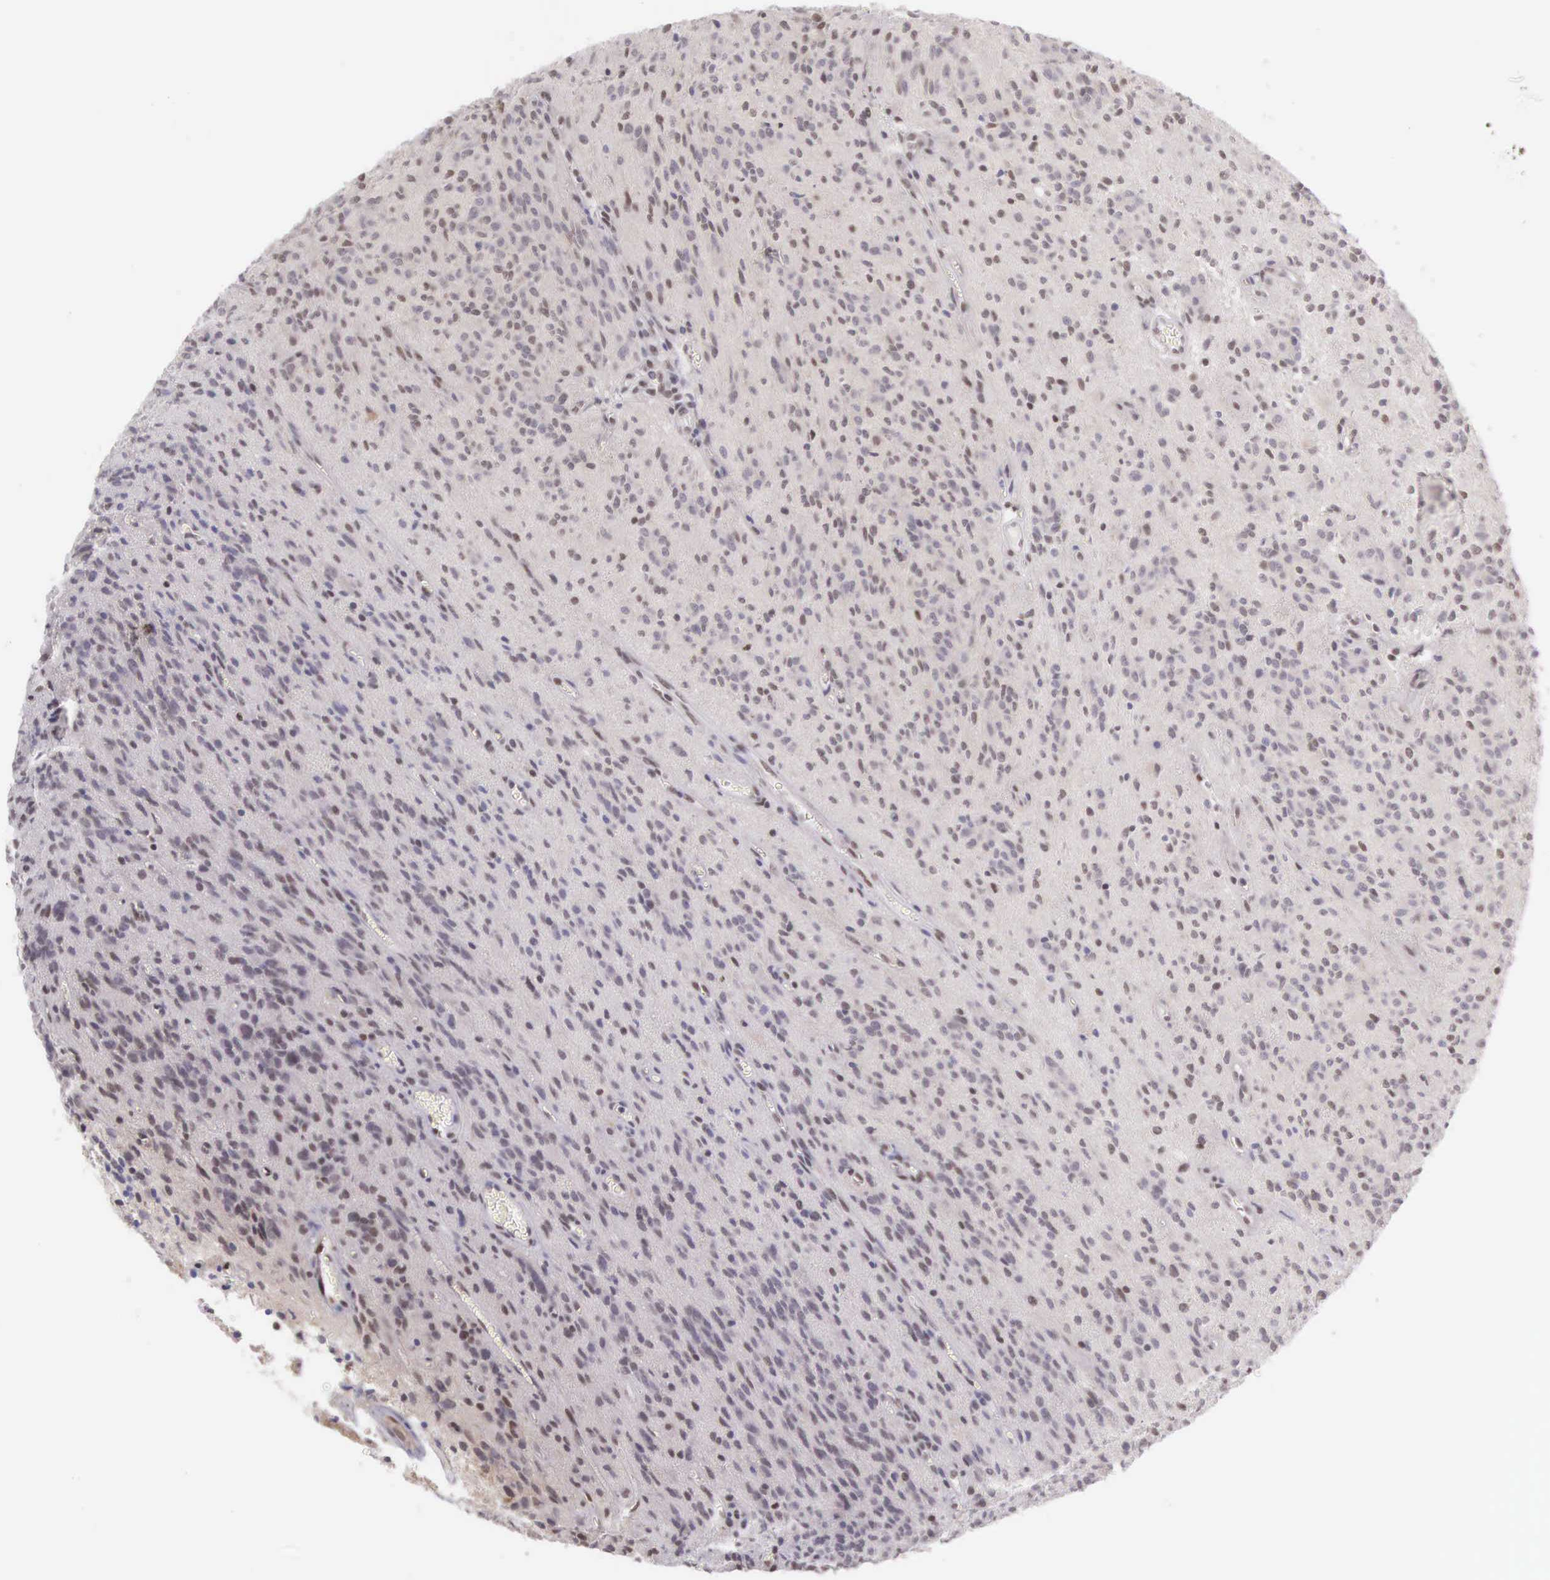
{"staining": {"intensity": "weak", "quantity": "<25%", "location": "nuclear"}, "tissue": "glioma", "cell_type": "Tumor cells", "image_type": "cancer", "snomed": [{"axis": "morphology", "description": "Glioma, malignant, Low grade"}, {"axis": "topography", "description": "Brain"}], "caption": "Immunohistochemical staining of human malignant glioma (low-grade) reveals no significant staining in tumor cells.", "gene": "CCDC117", "patient": {"sex": "female", "age": 15}}